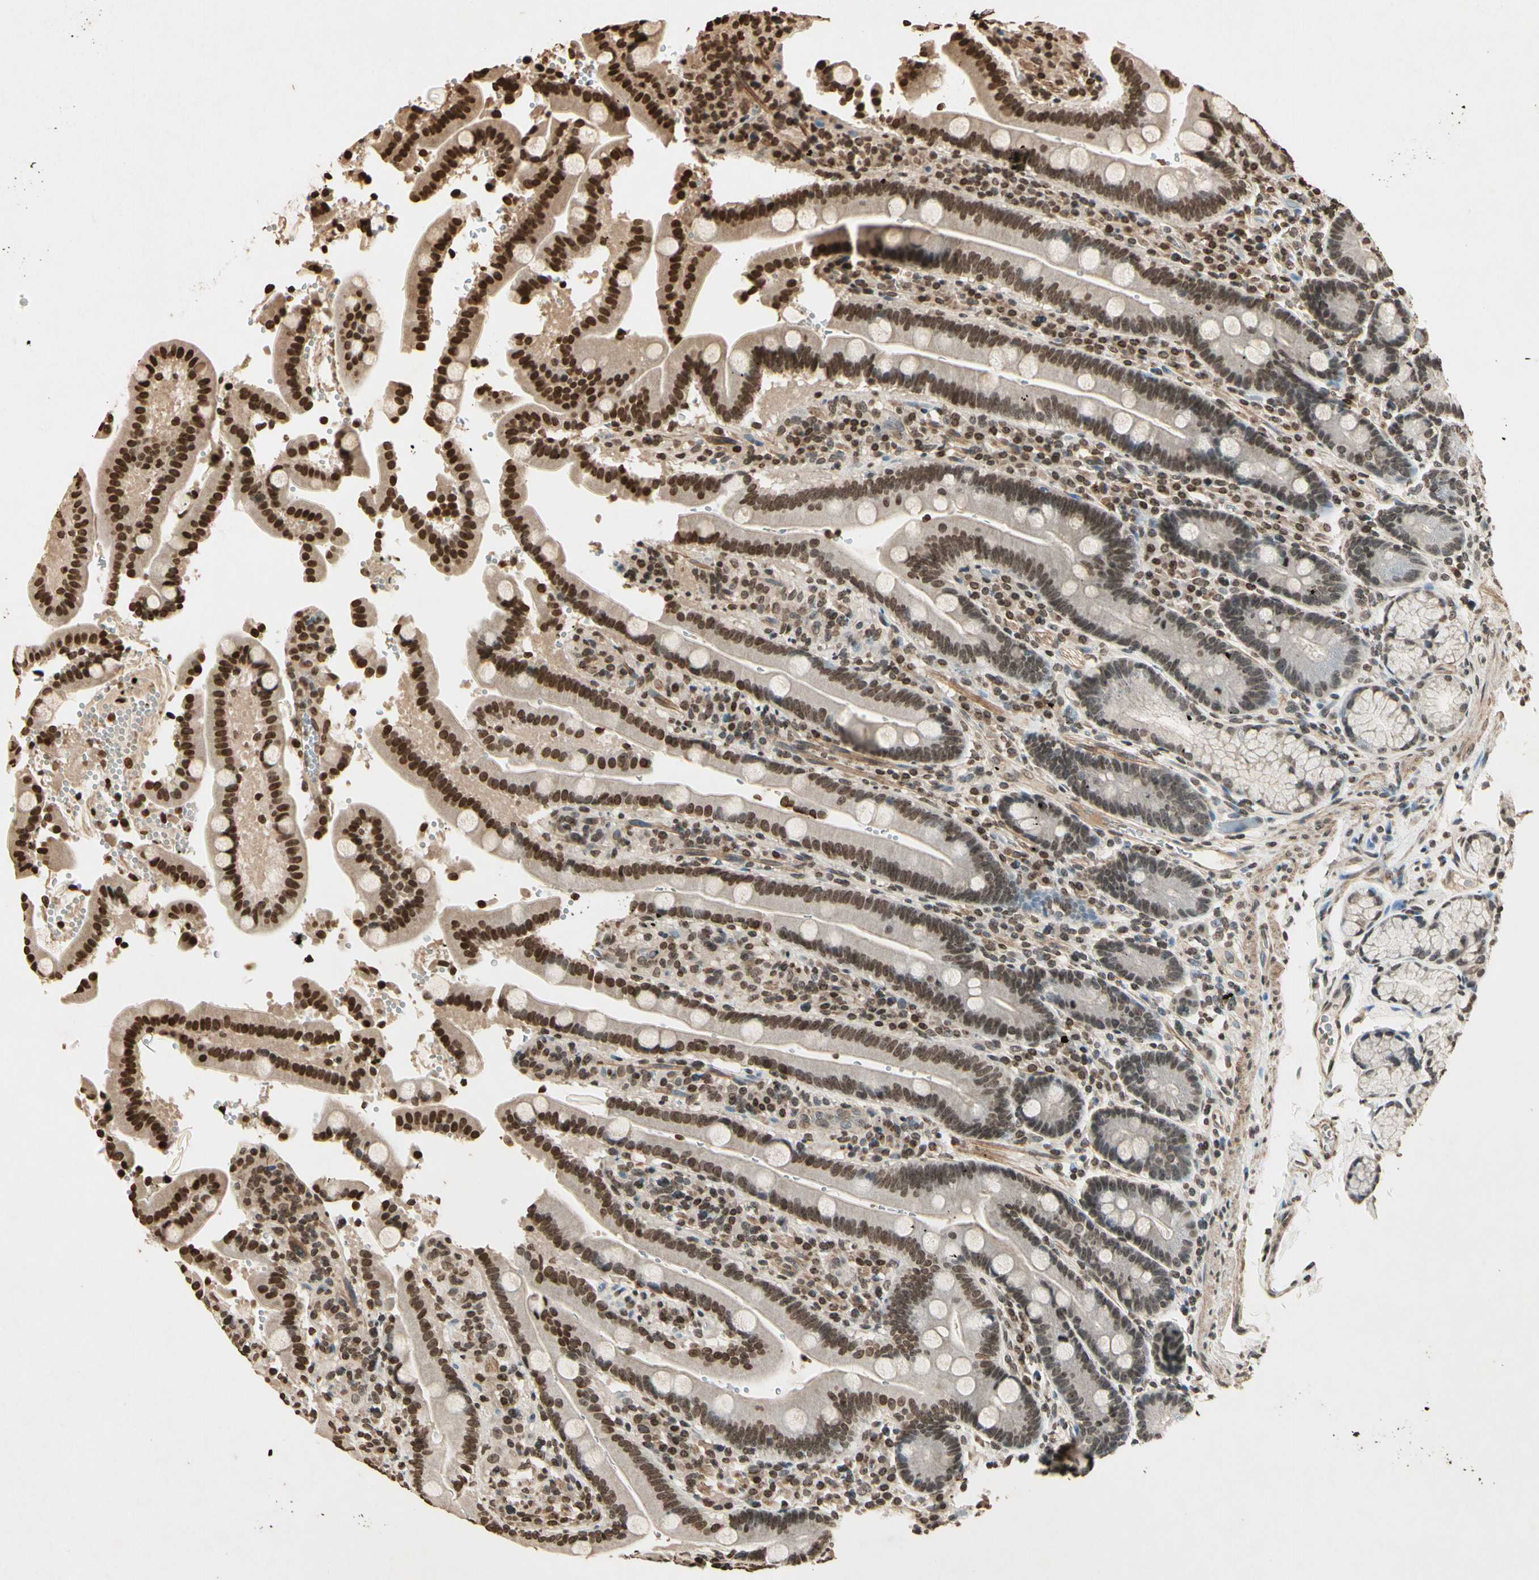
{"staining": {"intensity": "moderate", "quantity": ">75%", "location": "cytoplasmic/membranous,nuclear"}, "tissue": "duodenum", "cell_type": "Glandular cells", "image_type": "normal", "snomed": [{"axis": "morphology", "description": "Normal tissue, NOS"}, {"axis": "topography", "description": "Small intestine, NOS"}], "caption": "A brown stain shows moderate cytoplasmic/membranous,nuclear positivity of a protein in glandular cells of normal duodenum.", "gene": "TOP1", "patient": {"sex": "female", "age": 71}}